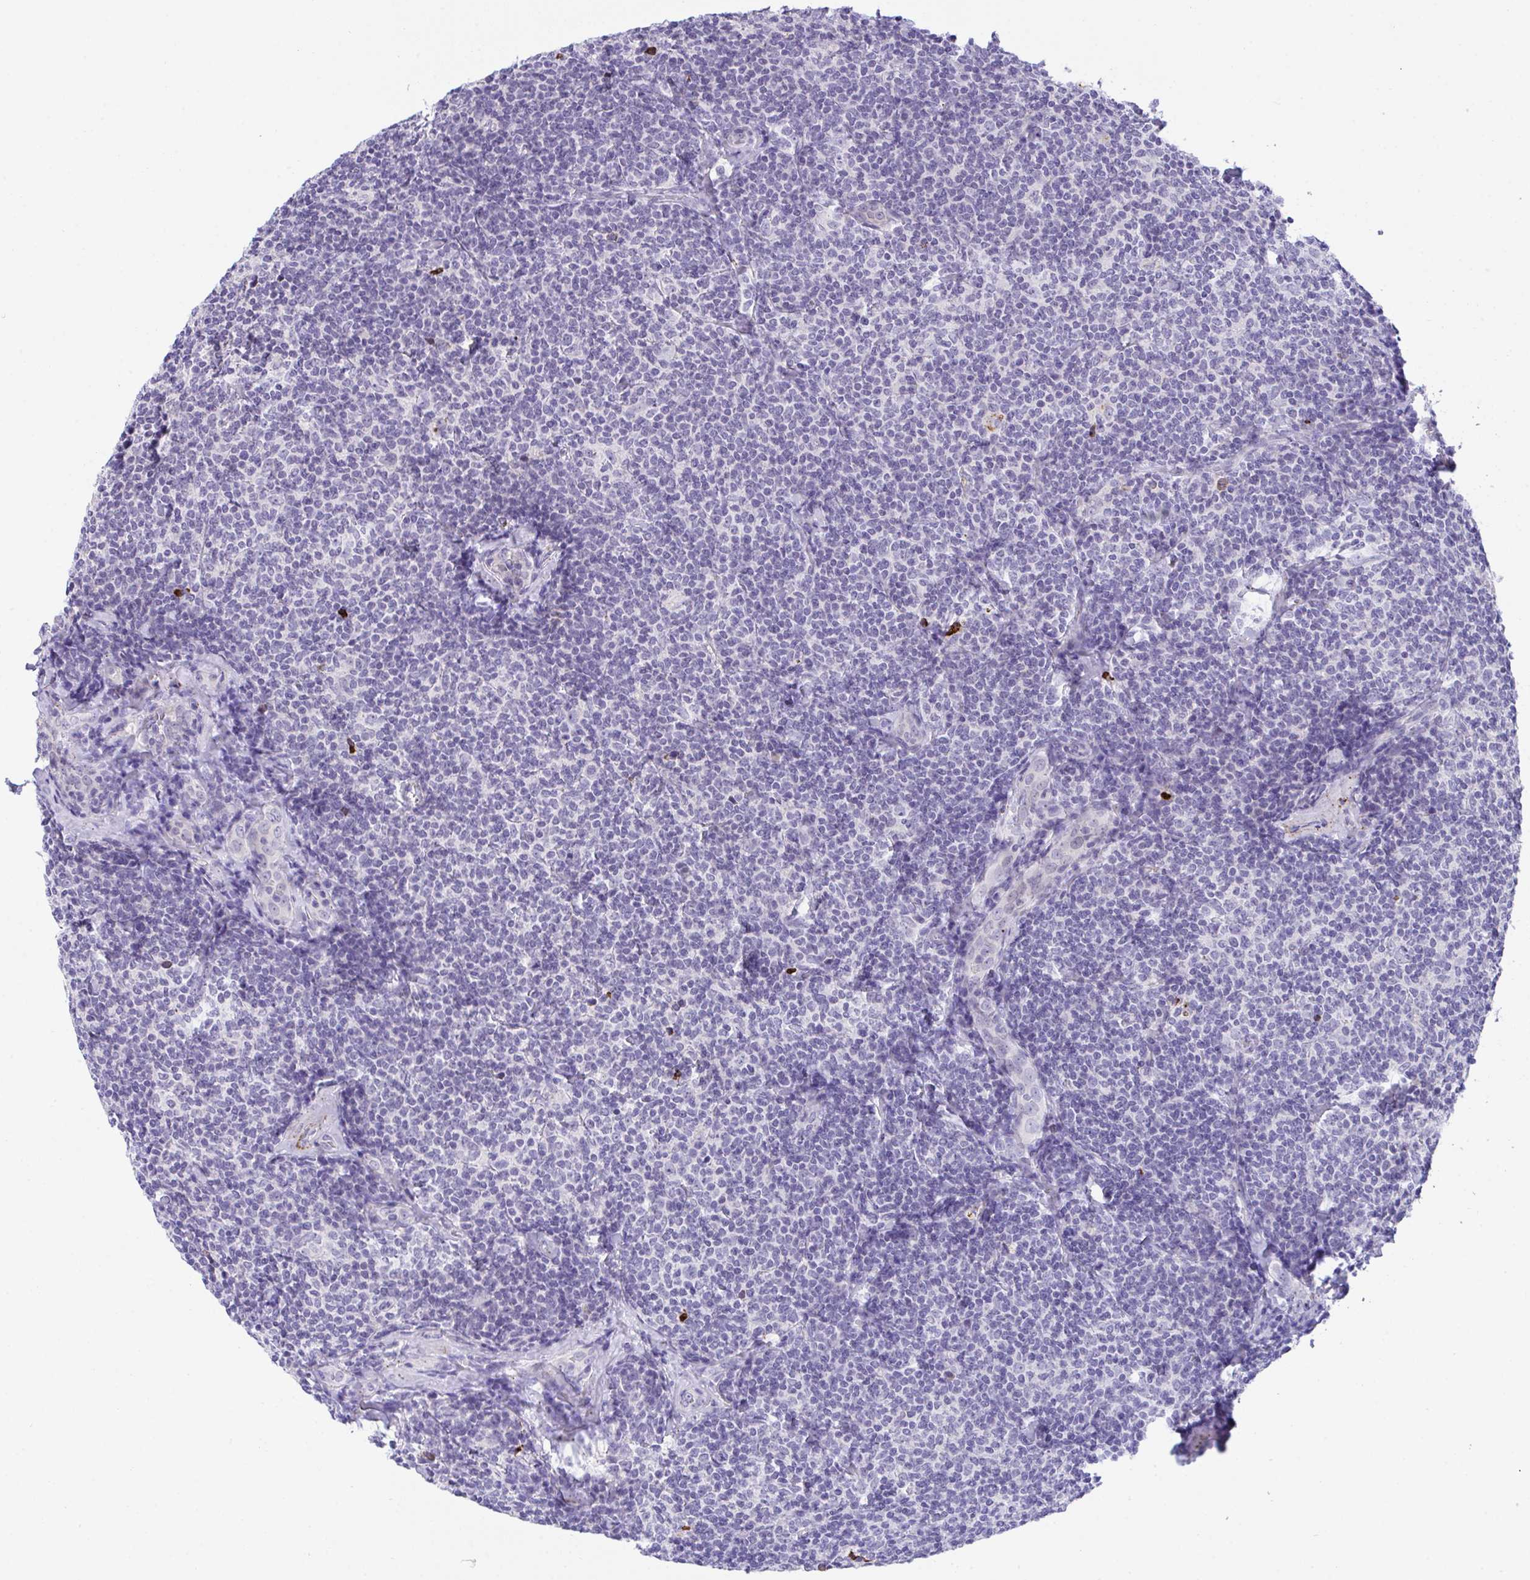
{"staining": {"intensity": "negative", "quantity": "none", "location": "none"}, "tissue": "lymphoma", "cell_type": "Tumor cells", "image_type": "cancer", "snomed": [{"axis": "morphology", "description": "Malignant lymphoma, non-Hodgkin's type, Low grade"}, {"axis": "topography", "description": "Lymph node"}], "caption": "High power microscopy image of an IHC micrograph of lymphoma, revealing no significant expression in tumor cells. Nuclei are stained in blue.", "gene": "KMT2E", "patient": {"sex": "female", "age": 56}}